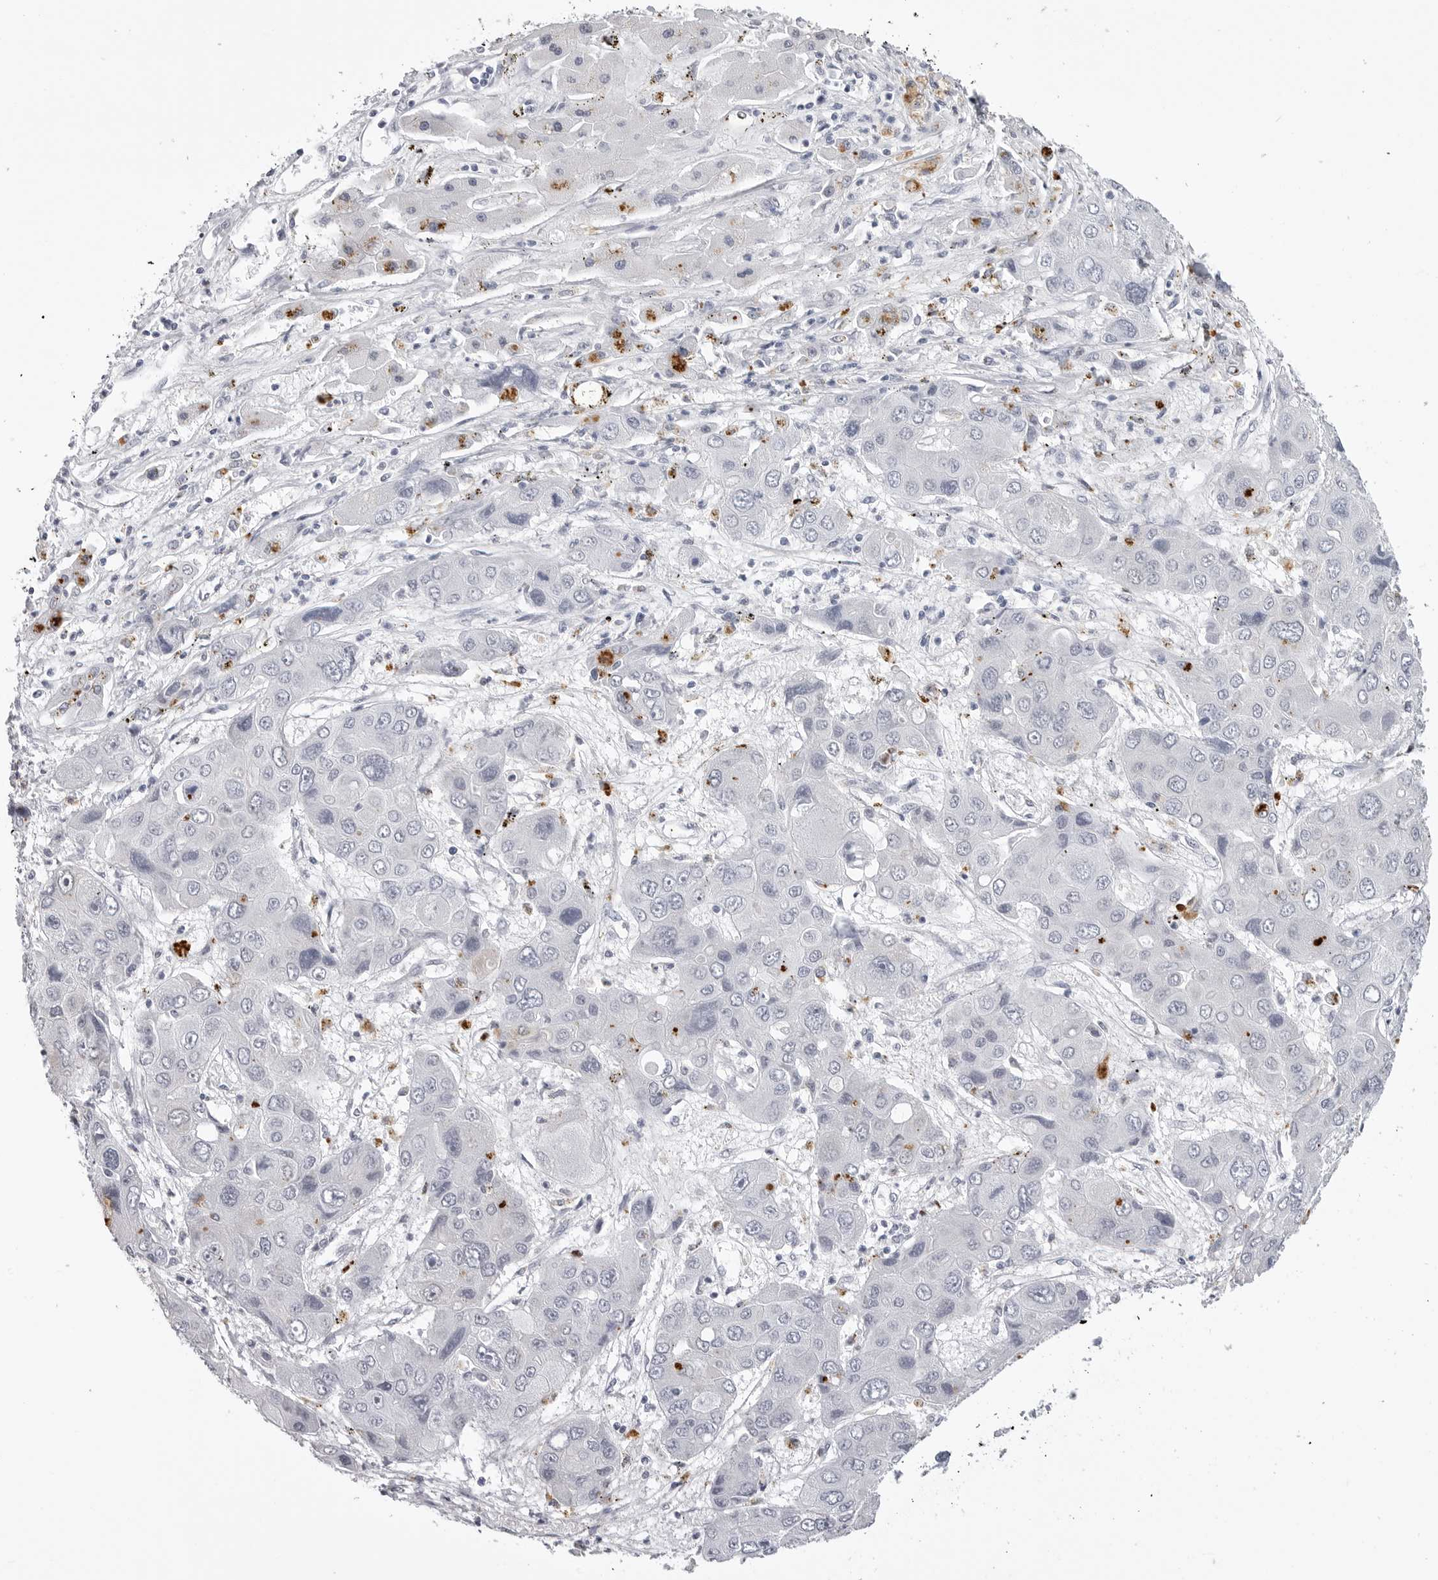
{"staining": {"intensity": "negative", "quantity": "none", "location": "none"}, "tissue": "liver cancer", "cell_type": "Tumor cells", "image_type": "cancer", "snomed": [{"axis": "morphology", "description": "Cholangiocarcinoma"}, {"axis": "topography", "description": "Liver"}], "caption": "Micrograph shows no protein staining in tumor cells of liver cancer (cholangiocarcinoma) tissue.", "gene": "LGALS4", "patient": {"sex": "male", "age": 67}}